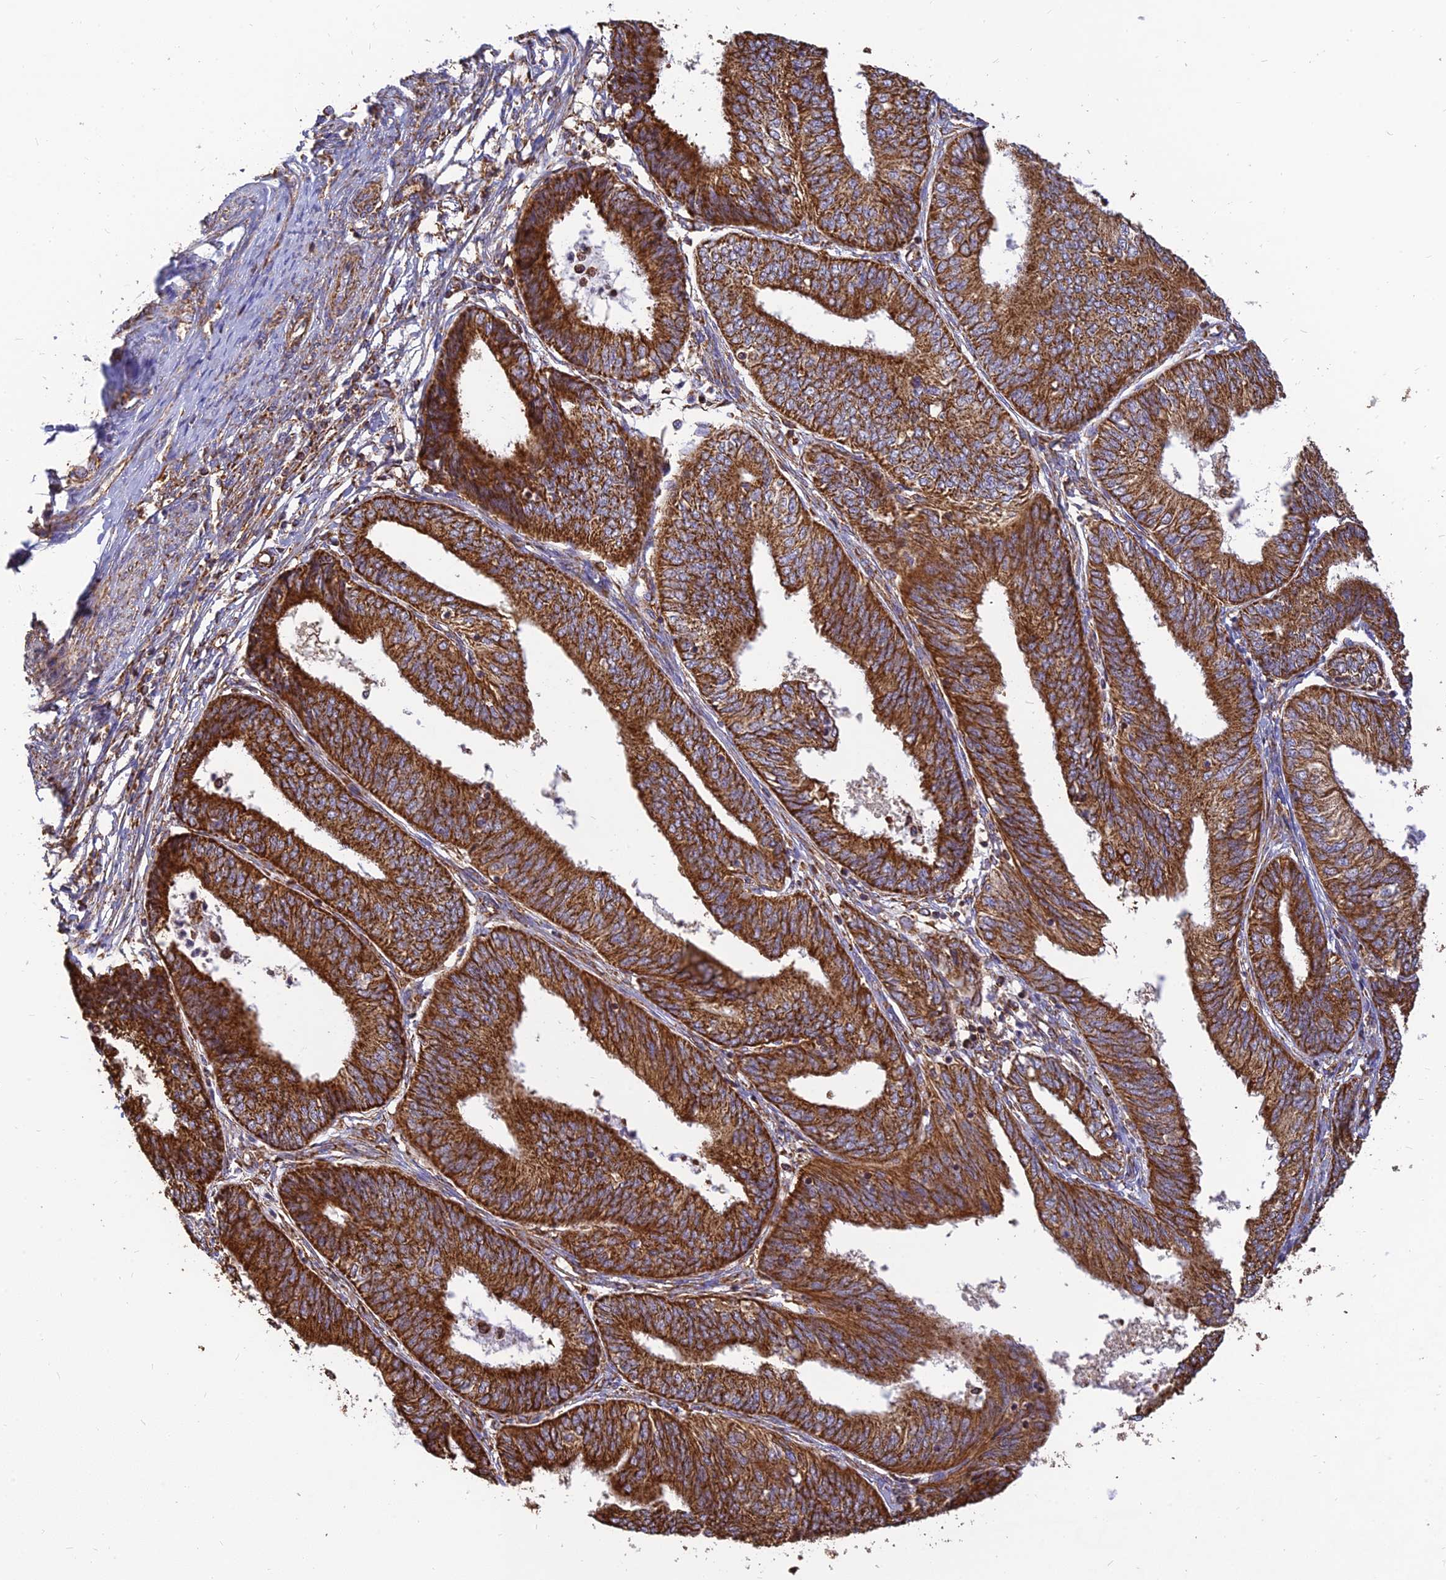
{"staining": {"intensity": "strong", "quantity": ">75%", "location": "cytoplasmic/membranous"}, "tissue": "endometrial cancer", "cell_type": "Tumor cells", "image_type": "cancer", "snomed": [{"axis": "morphology", "description": "Adenocarcinoma, NOS"}, {"axis": "topography", "description": "Endometrium"}], "caption": "Protein expression analysis of endometrial adenocarcinoma reveals strong cytoplasmic/membranous staining in about >75% of tumor cells. Using DAB (brown) and hematoxylin (blue) stains, captured at high magnification using brightfield microscopy.", "gene": "THUMPD2", "patient": {"sex": "female", "age": 58}}